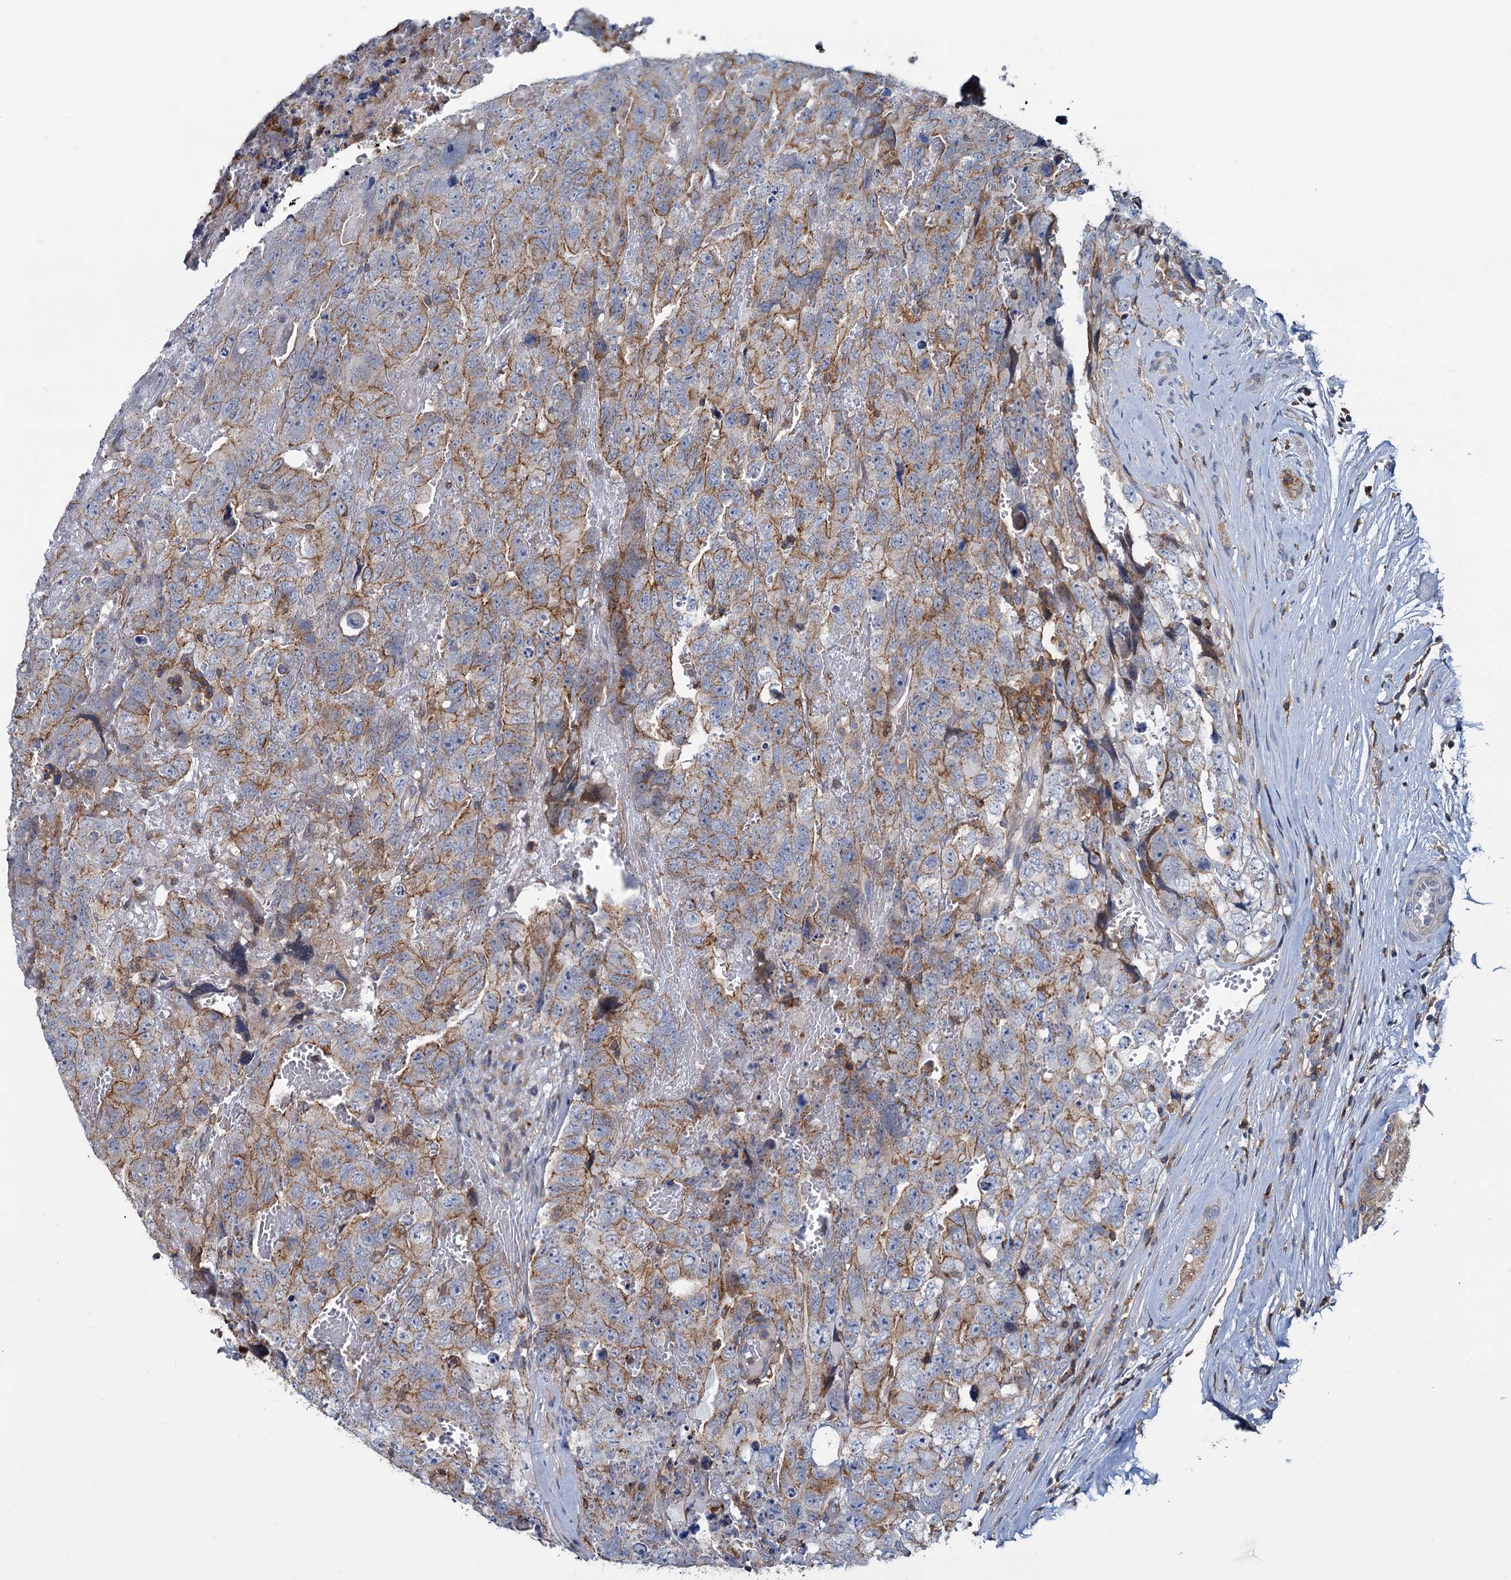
{"staining": {"intensity": "moderate", "quantity": ">75%", "location": "cytoplasmic/membranous"}, "tissue": "testis cancer", "cell_type": "Tumor cells", "image_type": "cancer", "snomed": [{"axis": "morphology", "description": "Carcinoma, Embryonal, NOS"}, {"axis": "topography", "description": "Testis"}], "caption": "An image showing moderate cytoplasmic/membranous staining in about >75% of tumor cells in testis cancer, as visualized by brown immunohistochemical staining.", "gene": "LRCH4", "patient": {"sex": "male", "age": 45}}